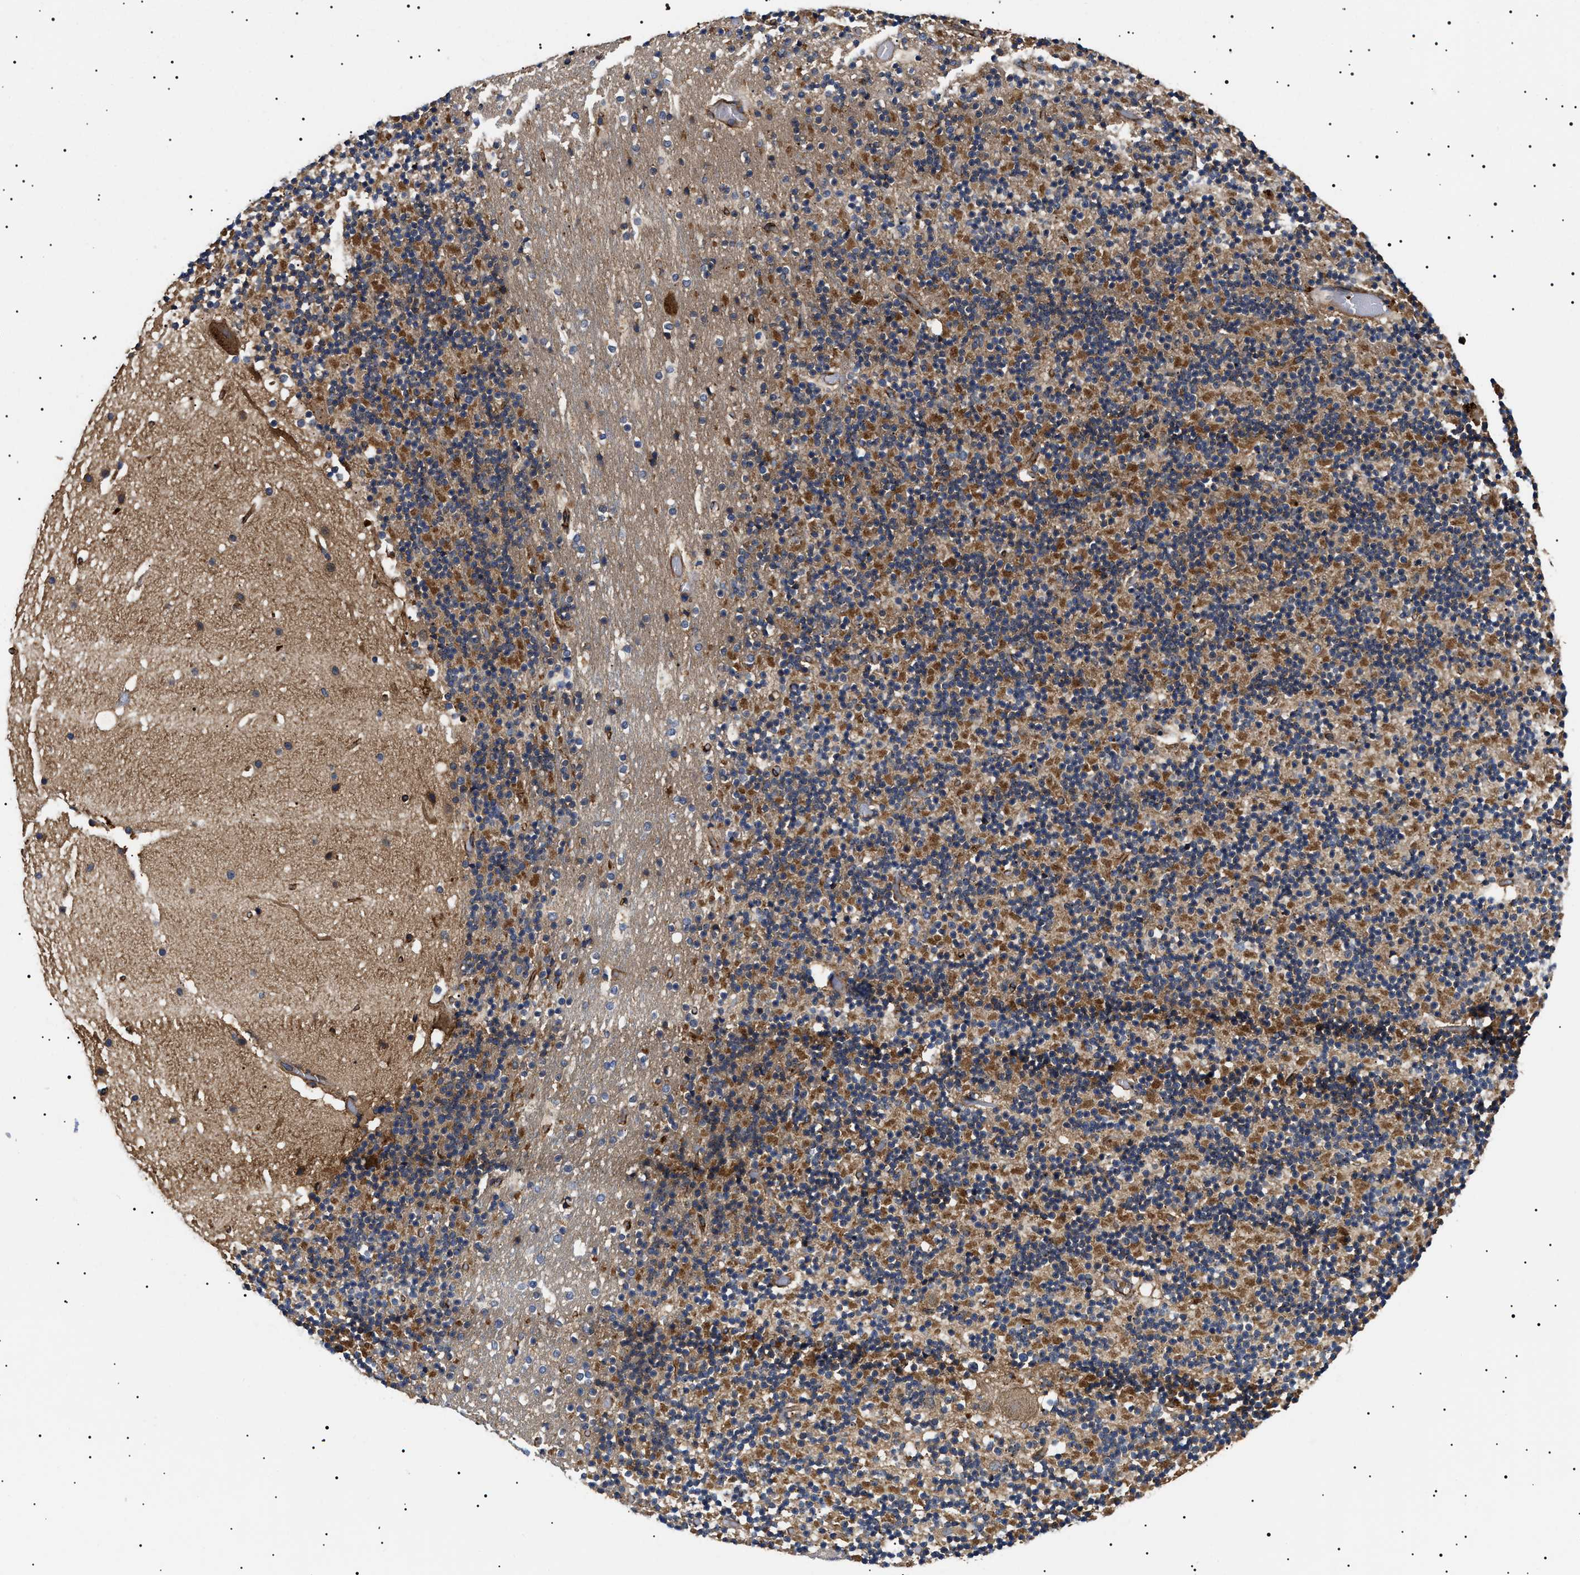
{"staining": {"intensity": "strong", "quantity": "25%-75%", "location": "cytoplasmic/membranous"}, "tissue": "cerebellum", "cell_type": "Cells in granular layer", "image_type": "normal", "snomed": [{"axis": "morphology", "description": "Normal tissue, NOS"}, {"axis": "topography", "description": "Cerebellum"}], "caption": "DAB (3,3'-diaminobenzidine) immunohistochemical staining of unremarkable cerebellum demonstrates strong cytoplasmic/membranous protein staining in approximately 25%-75% of cells in granular layer. (IHC, brightfield microscopy, high magnification).", "gene": "TPP2", "patient": {"sex": "male", "age": 57}}